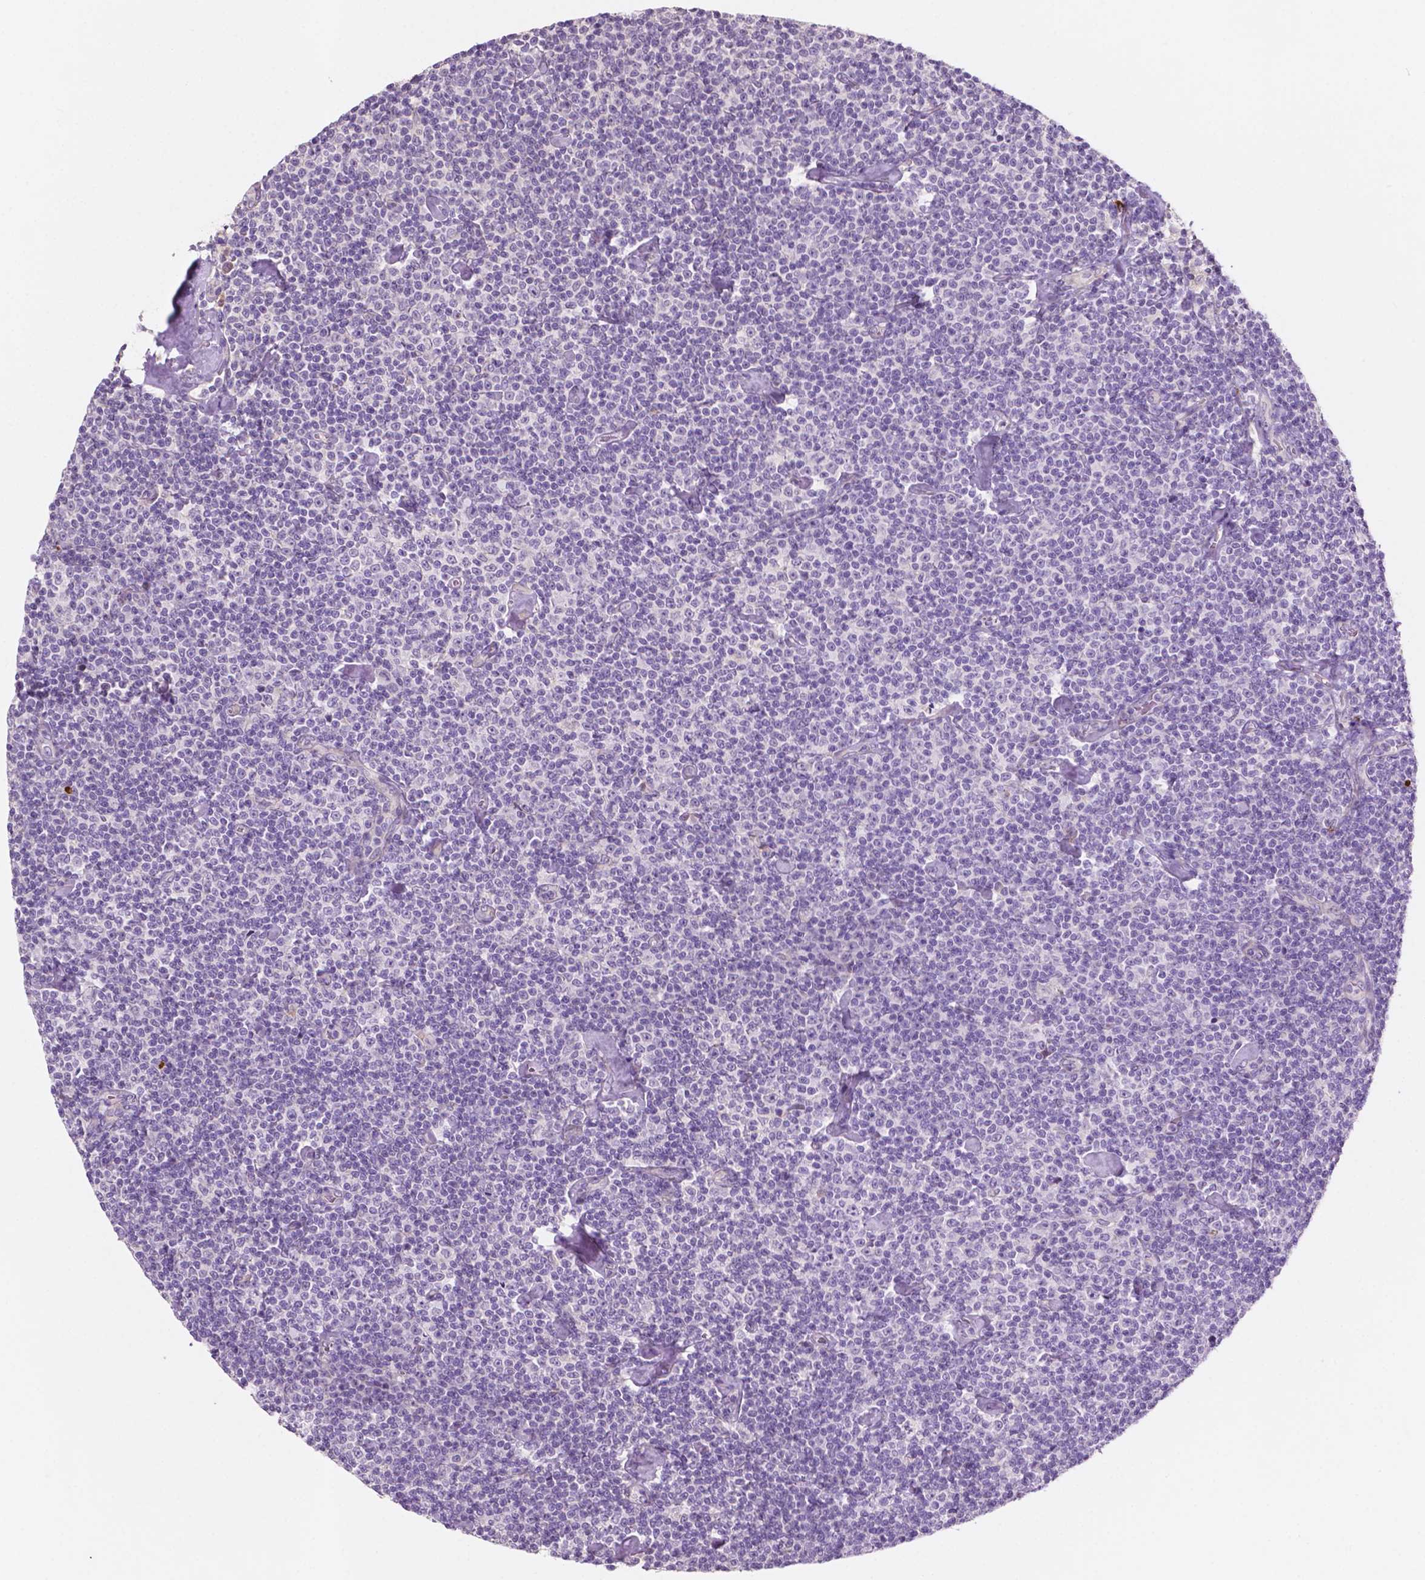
{"staining": {"intensity": "negative", "quantity": "none", "location": "none"}, "tissue": "lymphoma", "cell_type": "Tumor cells", "image_type": "cancer", "snomed": [{"axis": "morphology", "description": "Malignant lymphoma, non-Hodgkin's type, Low grade"}, {"axis": "topography", "description": "Lymph node"}], "caption": "IHC micrograph of neoplastic tissue: human lymphoma stained with DAB (3,3'-diaminobenzidine) shows no significant protein staining in tumor cells.", "gene": "LRP1B", "patient": {"sex": "male", "age": 81}}